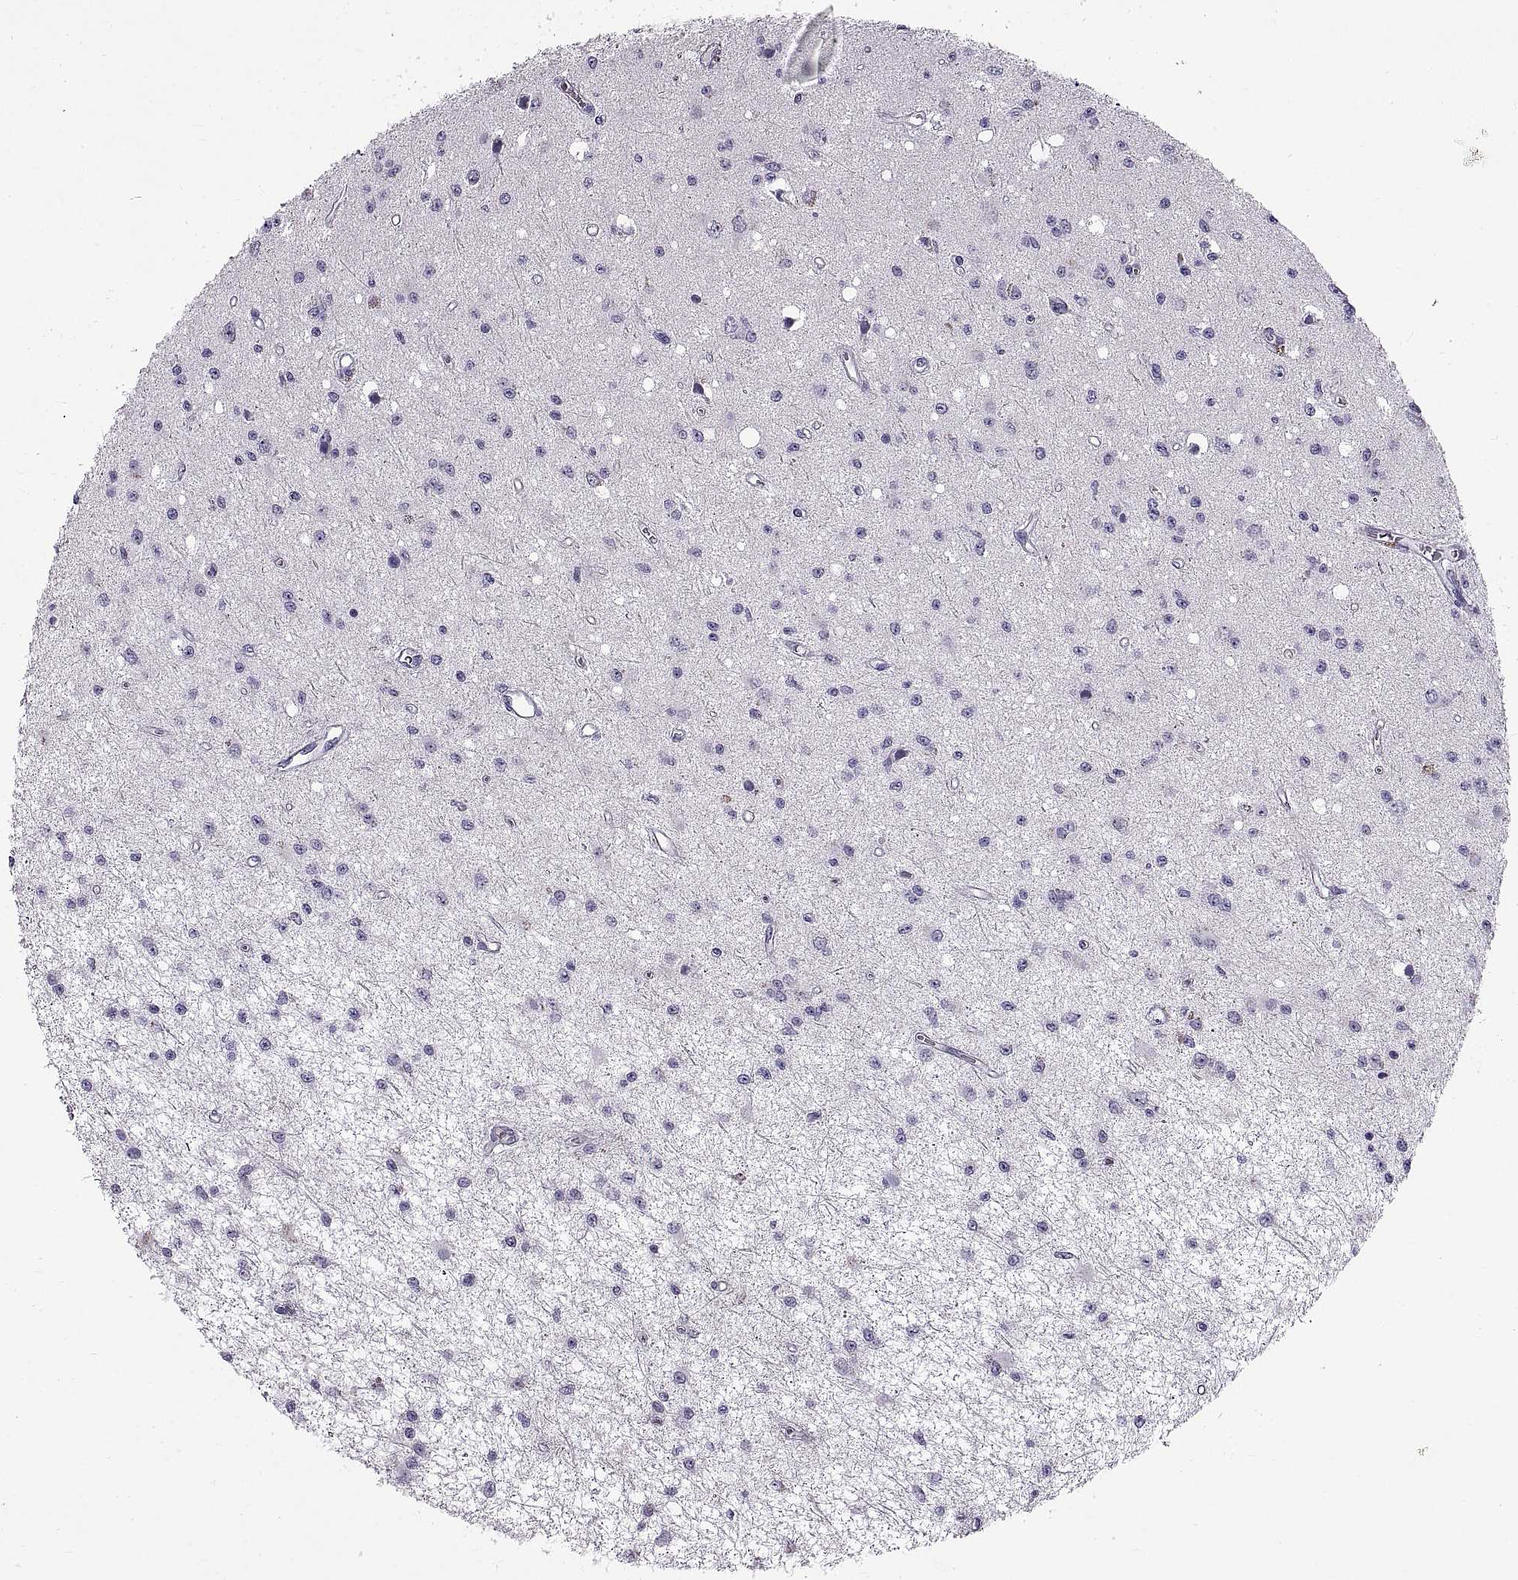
{"staining": {"intensity": "negative", "quantity": "none", "location": "none"}, "tissue": "glioma", "cell_type": "Tumor cells", "image_type": "cancer", "snomed": [{"axis": "morphology", "description": "Glioma, malignant, Low grade"}, {"axis": "topography", "description": "Brain"}], "caption": "This histopathology image is of malignant glioma (low-grade) stained with IHC to label a protein in brown with the nuclei are counter-stained blue. There is no expression in tumor cells. (Stains: DAB IHC with hematoxylin counter stain, Microscopy: brightfield microscopy at high magnification).", "gene": "WFDC8", "patient": {"sex": "female", "age": 45}}